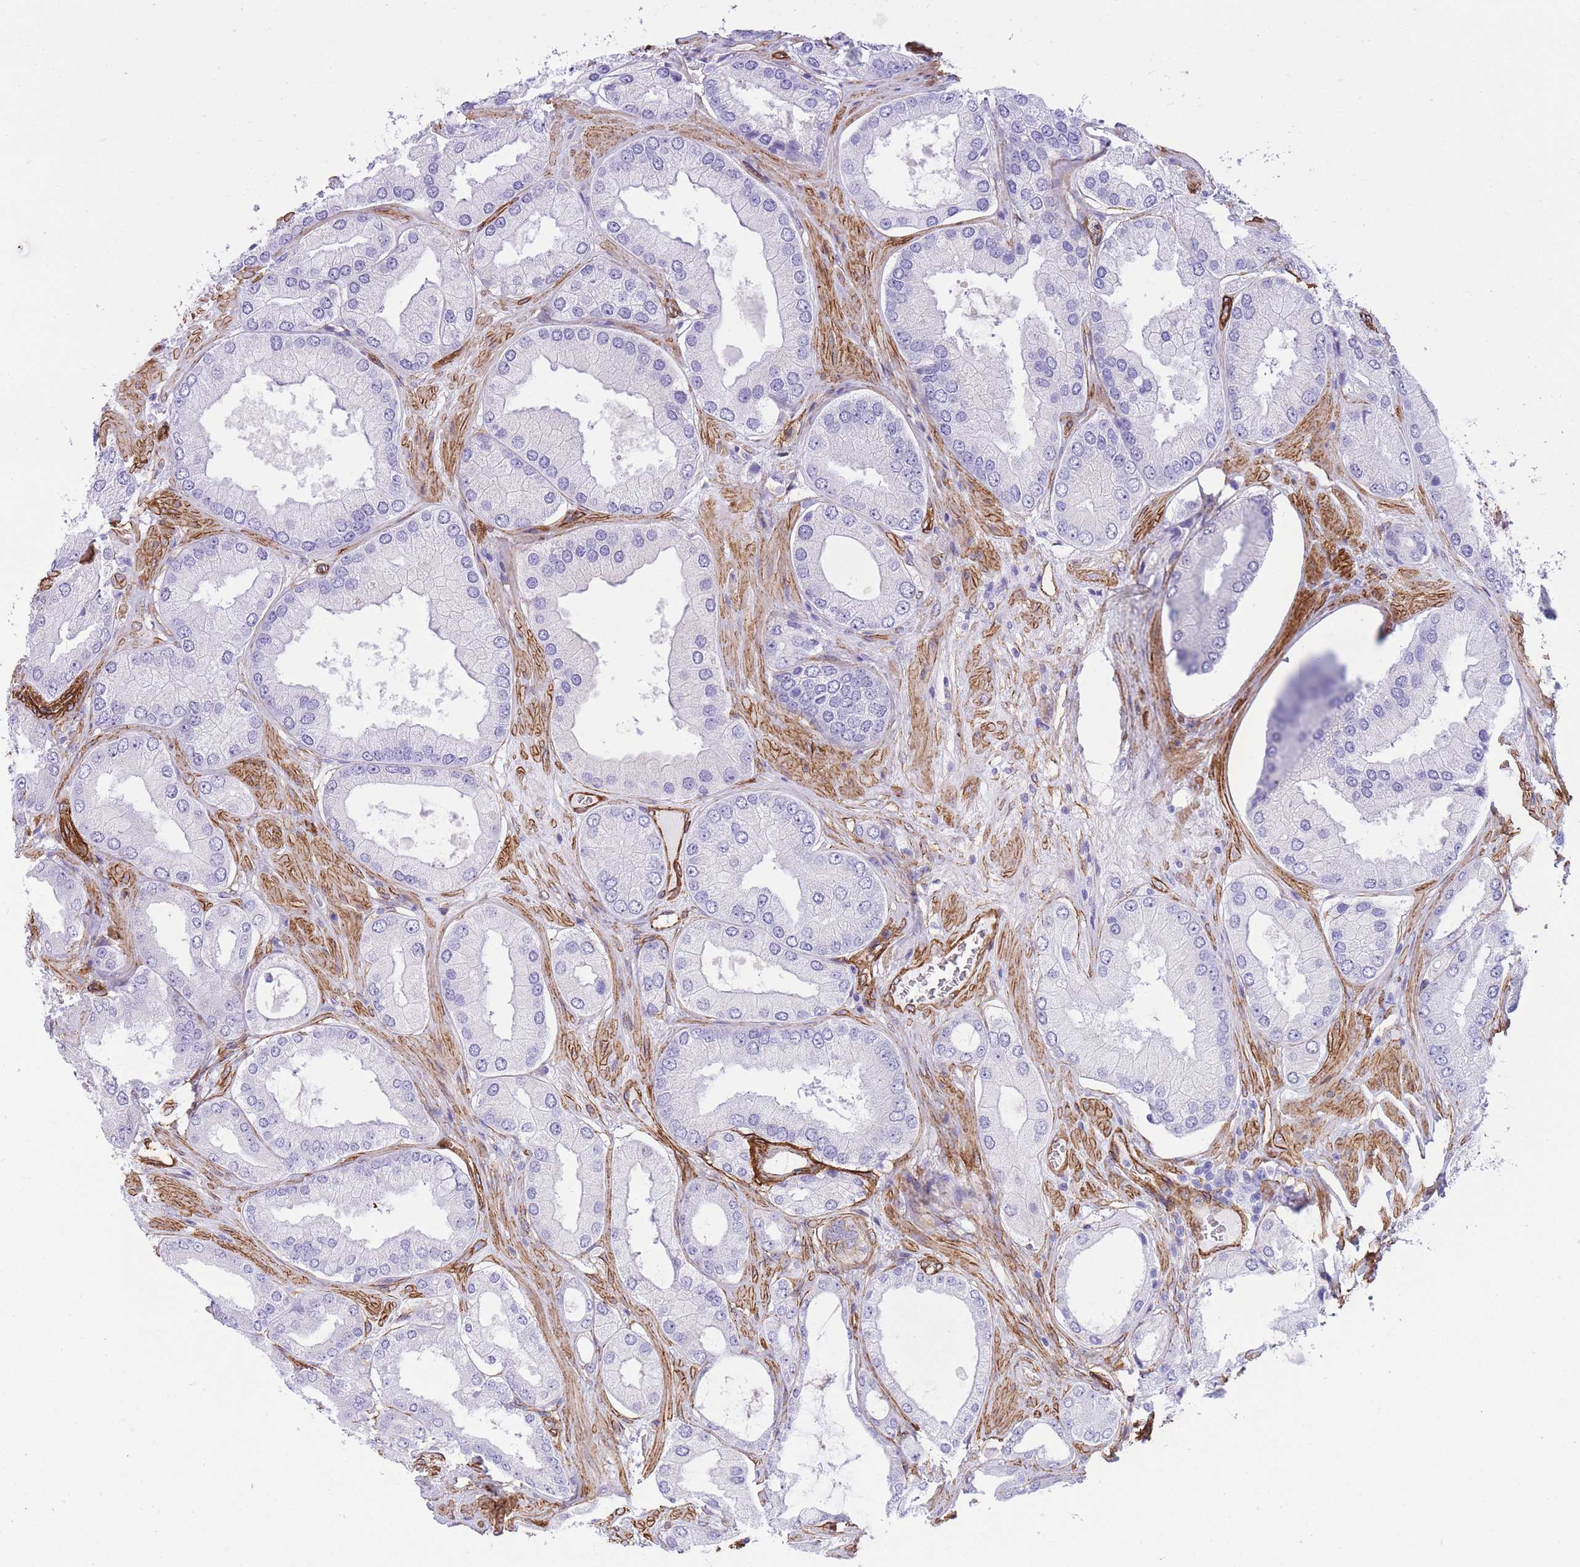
{"staining": {"intensity": "negative", "quantity": "none", "location": "none"}, "tissue": "prostate cancer", "cell_type": "Tumor cells", "image_type": "cancer", "snomed": [{"axis": "morphology", "description": "Adenocarcinoma, Low grade"}, {"axis": "topography", "description": "Prostate"}], "caption": "IHC image of prostate cancer (adenocarcinoma (low-grade)) stained for a protein (brown), which reveals no positivity in tumor cells.", "gene": "CAVIN1", "patient": {"sex": "male", "age": 42}}